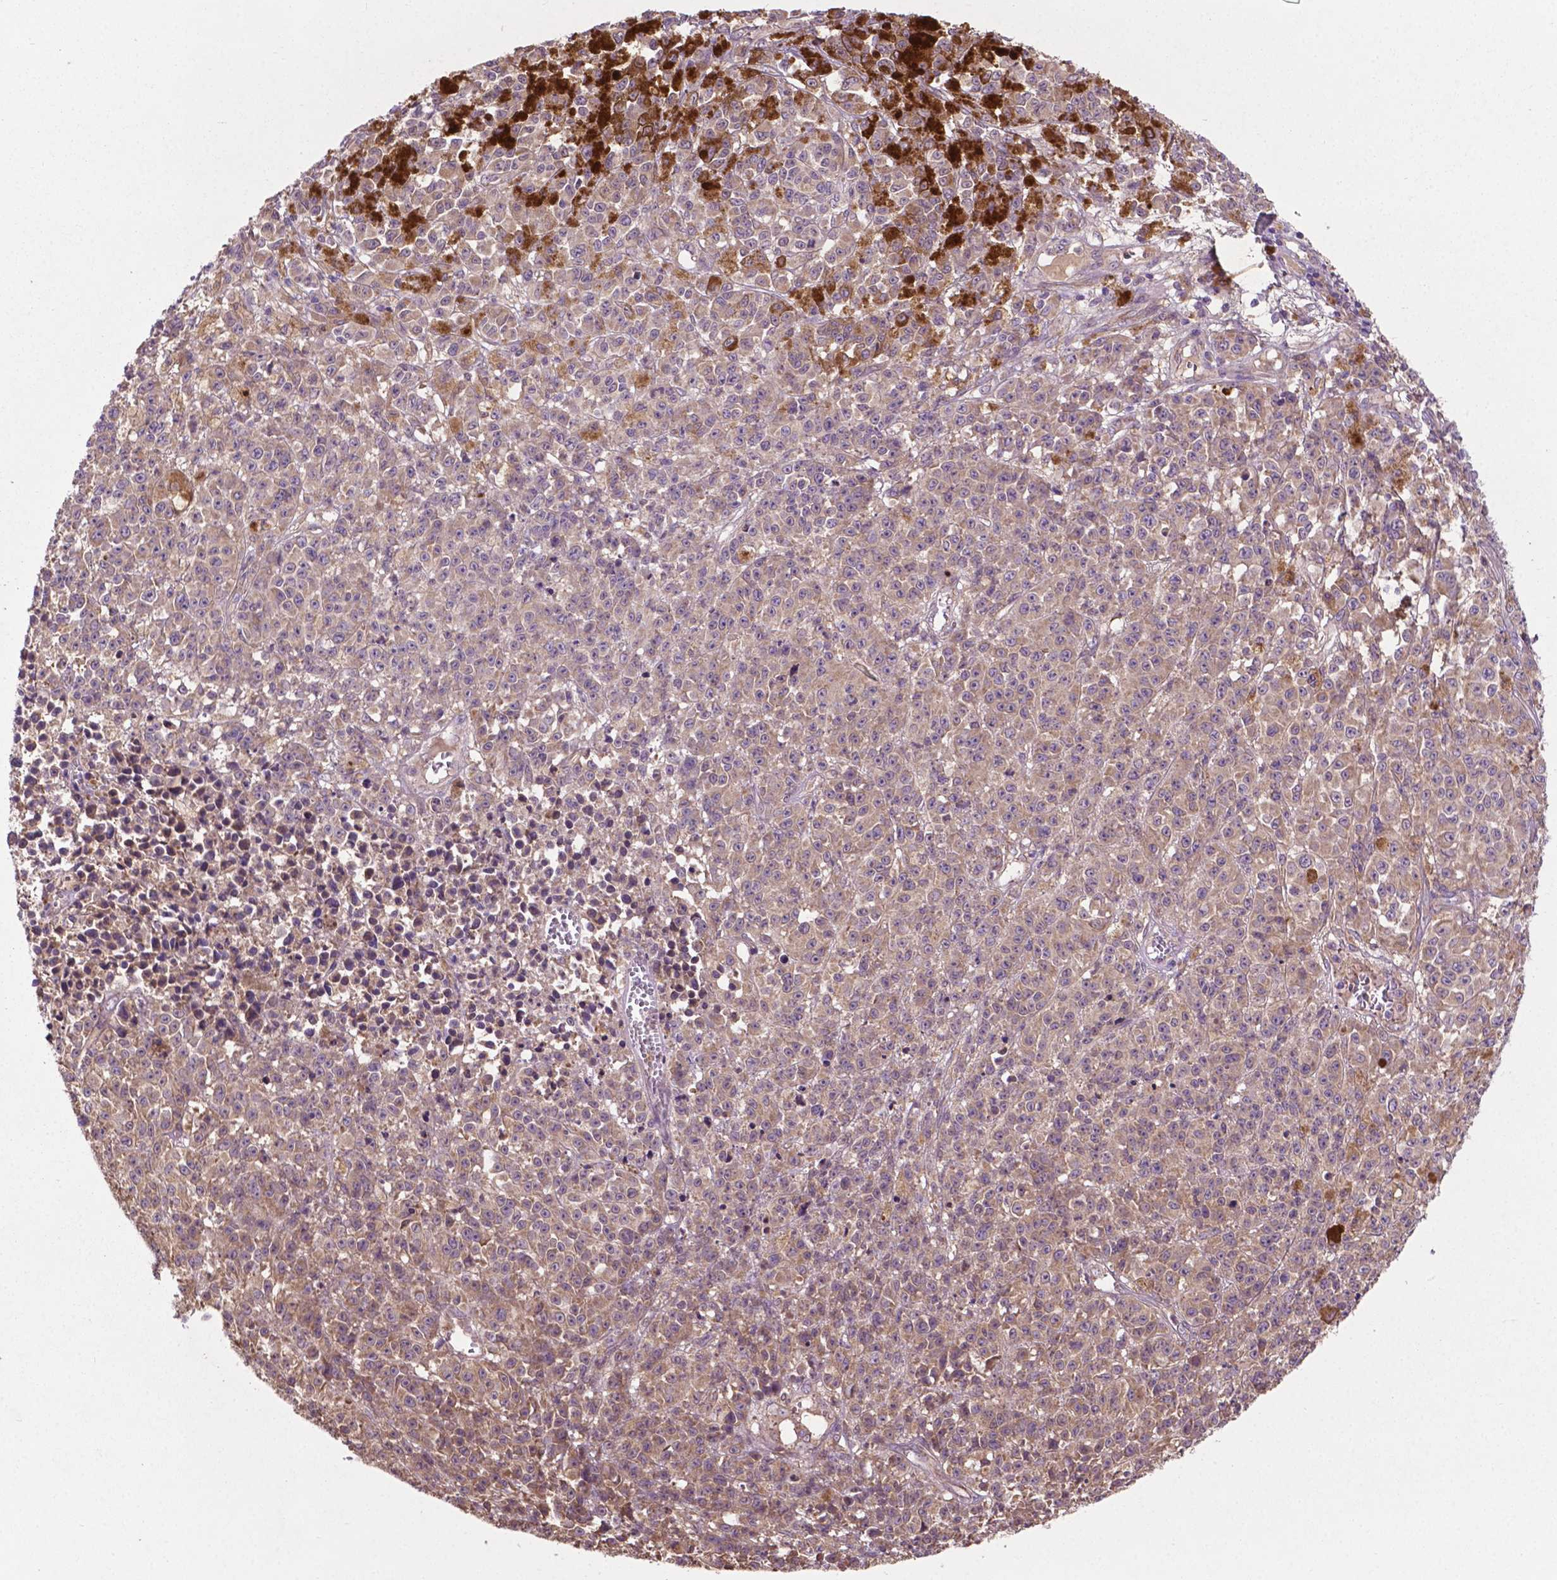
{"staining": {"intensity": "weak", "quantity": "<25%", "location": "cytoplasmic/membranous"}, "tissue": "melanoma", "cell_type": "Tumor cells", "image_type": "cancer", "snomed": [{"axis": "morphology", "description": "Malignant melanoma, NOS"}, {"axis": "topography", "description": "Skin"}], "caption": "Photomicrograph shows no protein staining in tumor cells of melanoma tissue. The staining was performed using DAB (3,3'-diaminobenzidine) to visualize the protein expression in brown, while the nuclei were stained in blue with hematoxylin (Magnification: 20x).", "gene": "GJA9", "patient": {"sex": "female", "age": 58}}